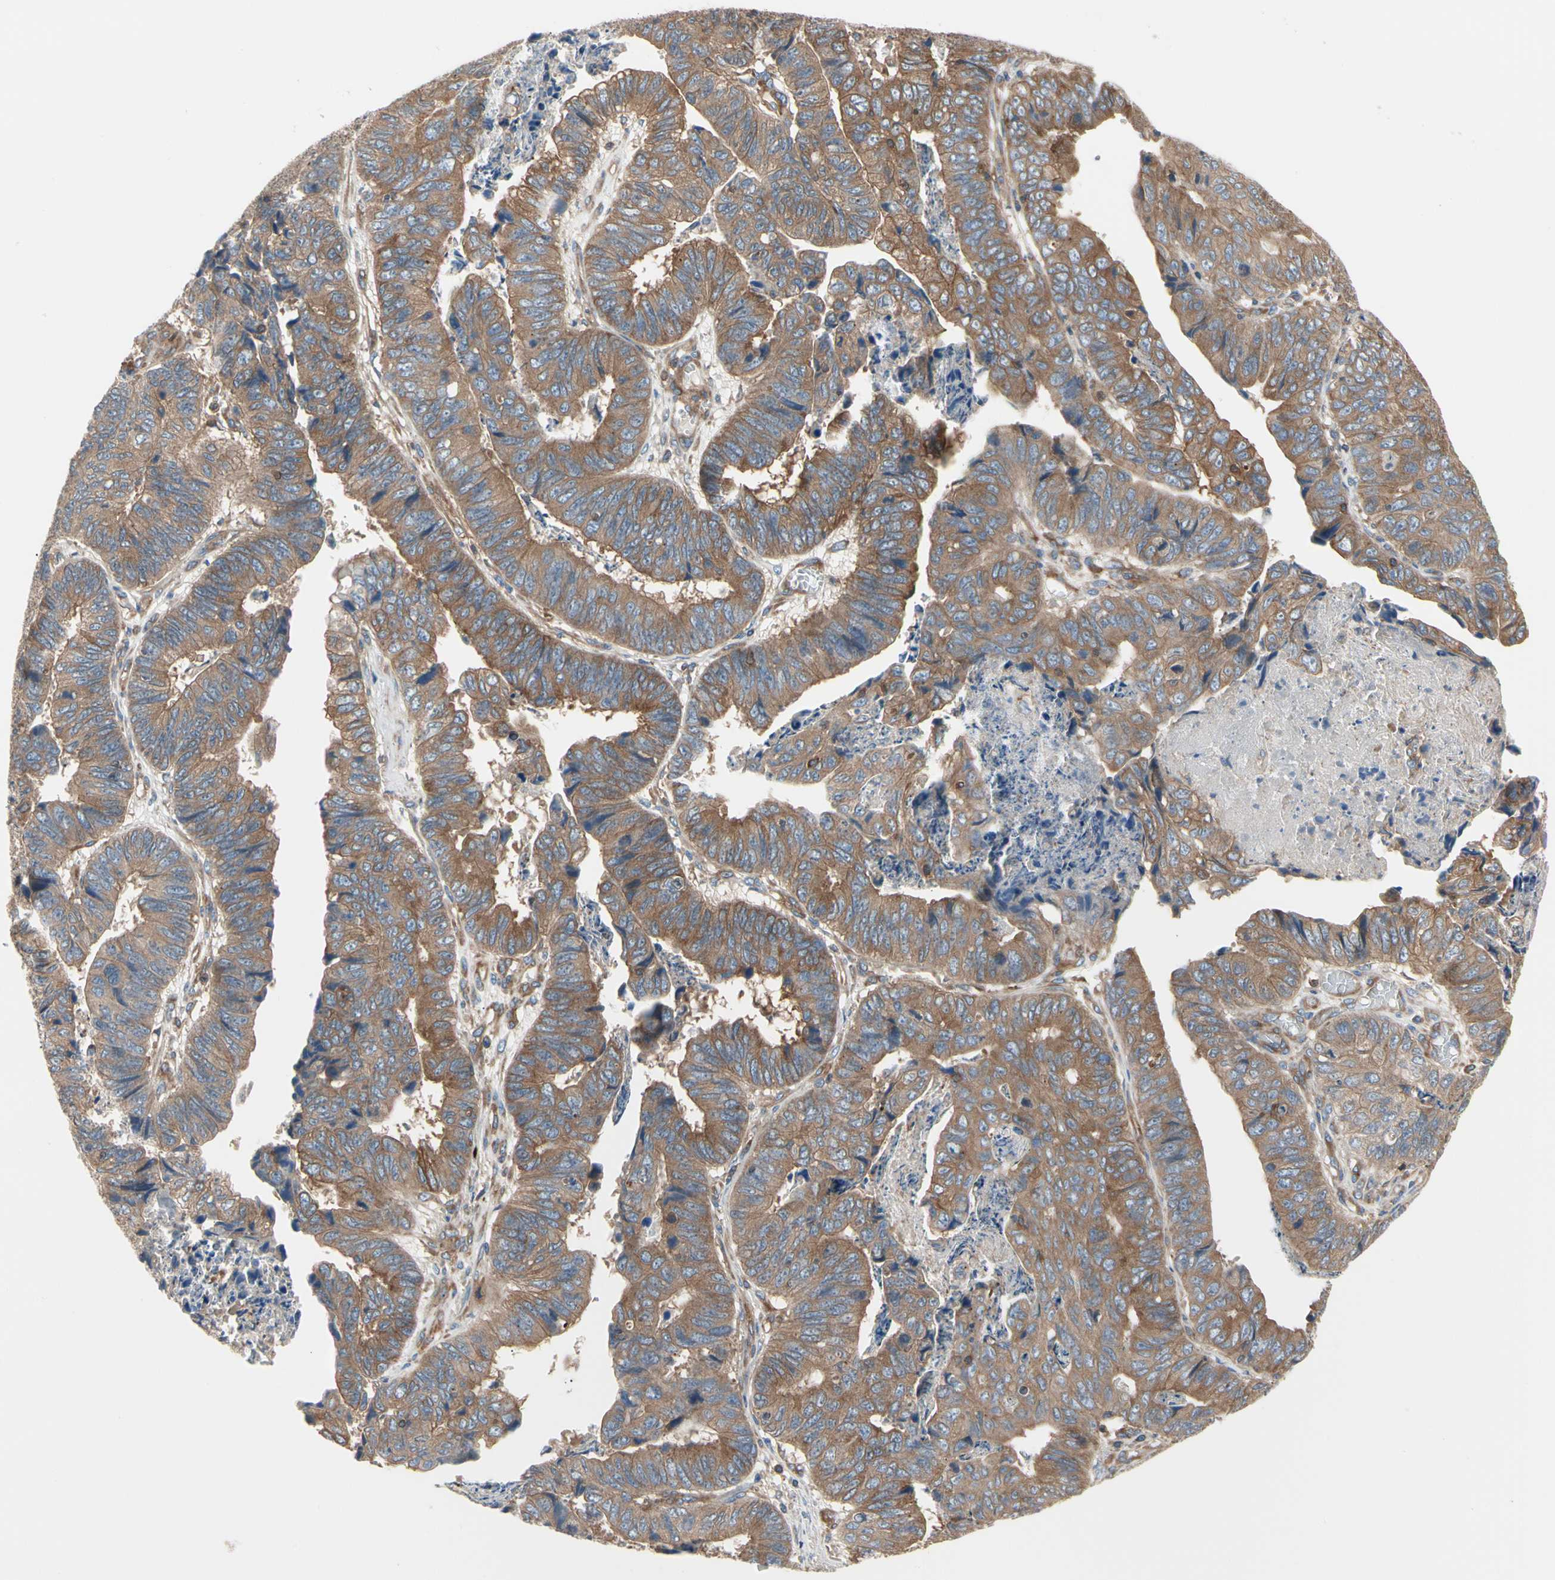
{"staining": {"intensity": "moderate", "quantity": ">75%", "location": "cytoplasmic/membranous"}, "tissue": "stomach cancer", "cell_type": "Tumor cells", "image_type": "cancer", "snomed": [{"axis": "morphology", "description": "Adenocarcinoma, NOS"}, {"axis": "topography", "description": "Stomach, lower"}], "caption": "IHC image of human stomach adenocarcinoma stained for a protein (brown), which displays medium levels of moderate cytoplasmic/membranous expression in approximately >75% of tumor cells.", "gene": "ROCK1", "patient": {"sex": "male", "age": 77}}